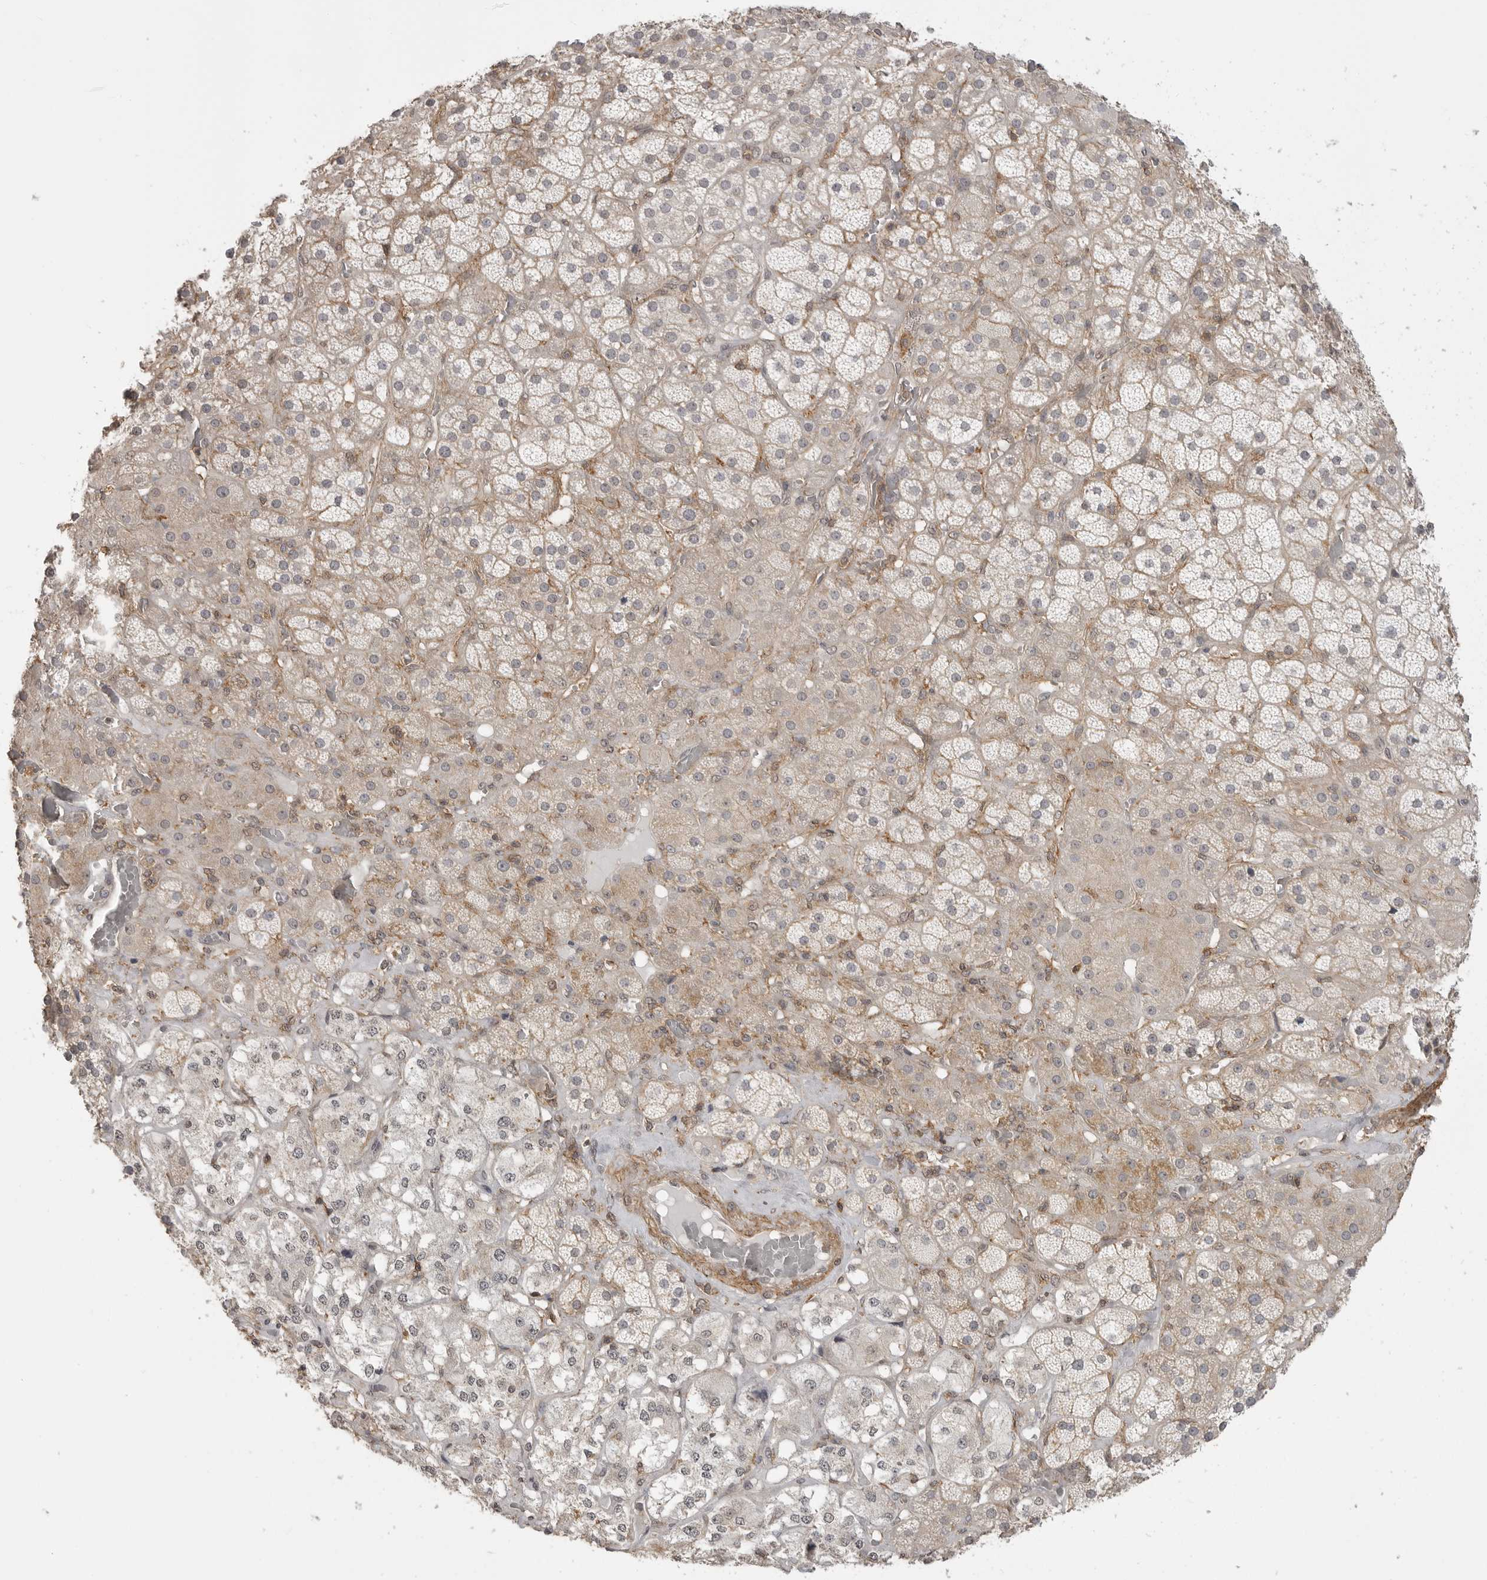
{"staining": {"intensity": "weak", "quantity": "25%-75%", "location": "cytoplasmic/membranous"}, "tissue": "adrenal gland", "cell_type": "Glandular cells", "image_type": "normal", "snomed": [{"axis": "morphology", "description": "Normal tissue, NOS"}, {"axis": "topography", "description": "Adrenal gland"}], "caption": "Protein staining of benign adrenal gland shows weak cytoplasmic/membranous staining in approximately 25%-75% of glandular cells. (Stains: DAB (3,3'-diaminobenzidine) in brown, nuclei in blue, Microscopy: brightfield microscopy at high magnification).", "gene": "GPC2", "patient": {"sex": "male", "age": 57}}